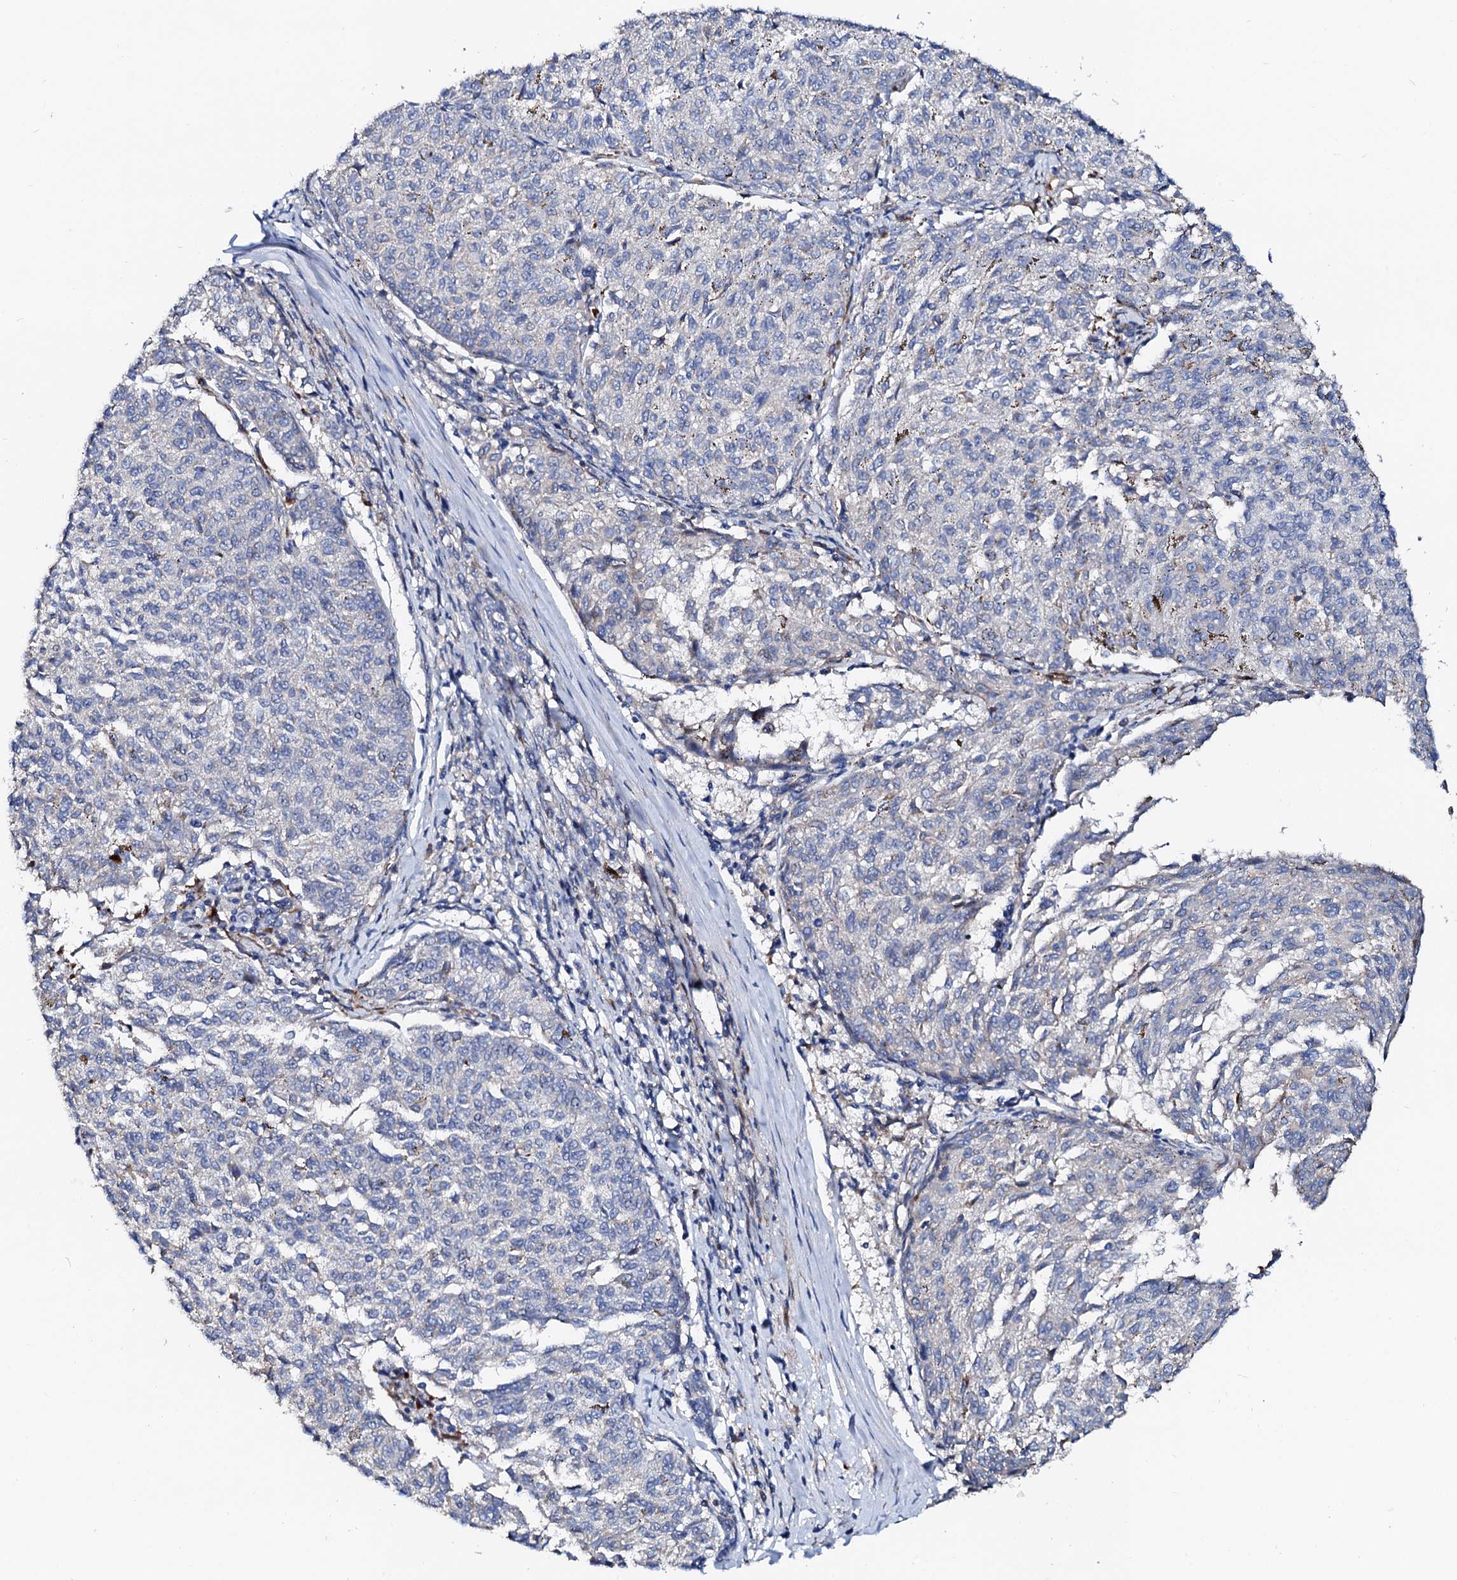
{"staining": {"intensity": "negative", "quantity": "none", "location": "none"}, "tissue": "melanoma", "cell_type": "Tumor cells", "image_type": "cancer", "snomed": [{"axis": "morphology", "description": "Malignant melanoma, NOS"}, {"axis": "topography", "description": "Skin"}], "caption": "The photomicrograph exhibits no significant expression in tumor cells of malignant melanoma. (DAB IHC visualized using brightfield microscopy, high magnification).", "gene": "SLC10A7", "patient": {"sex": "female", "age": 72}}